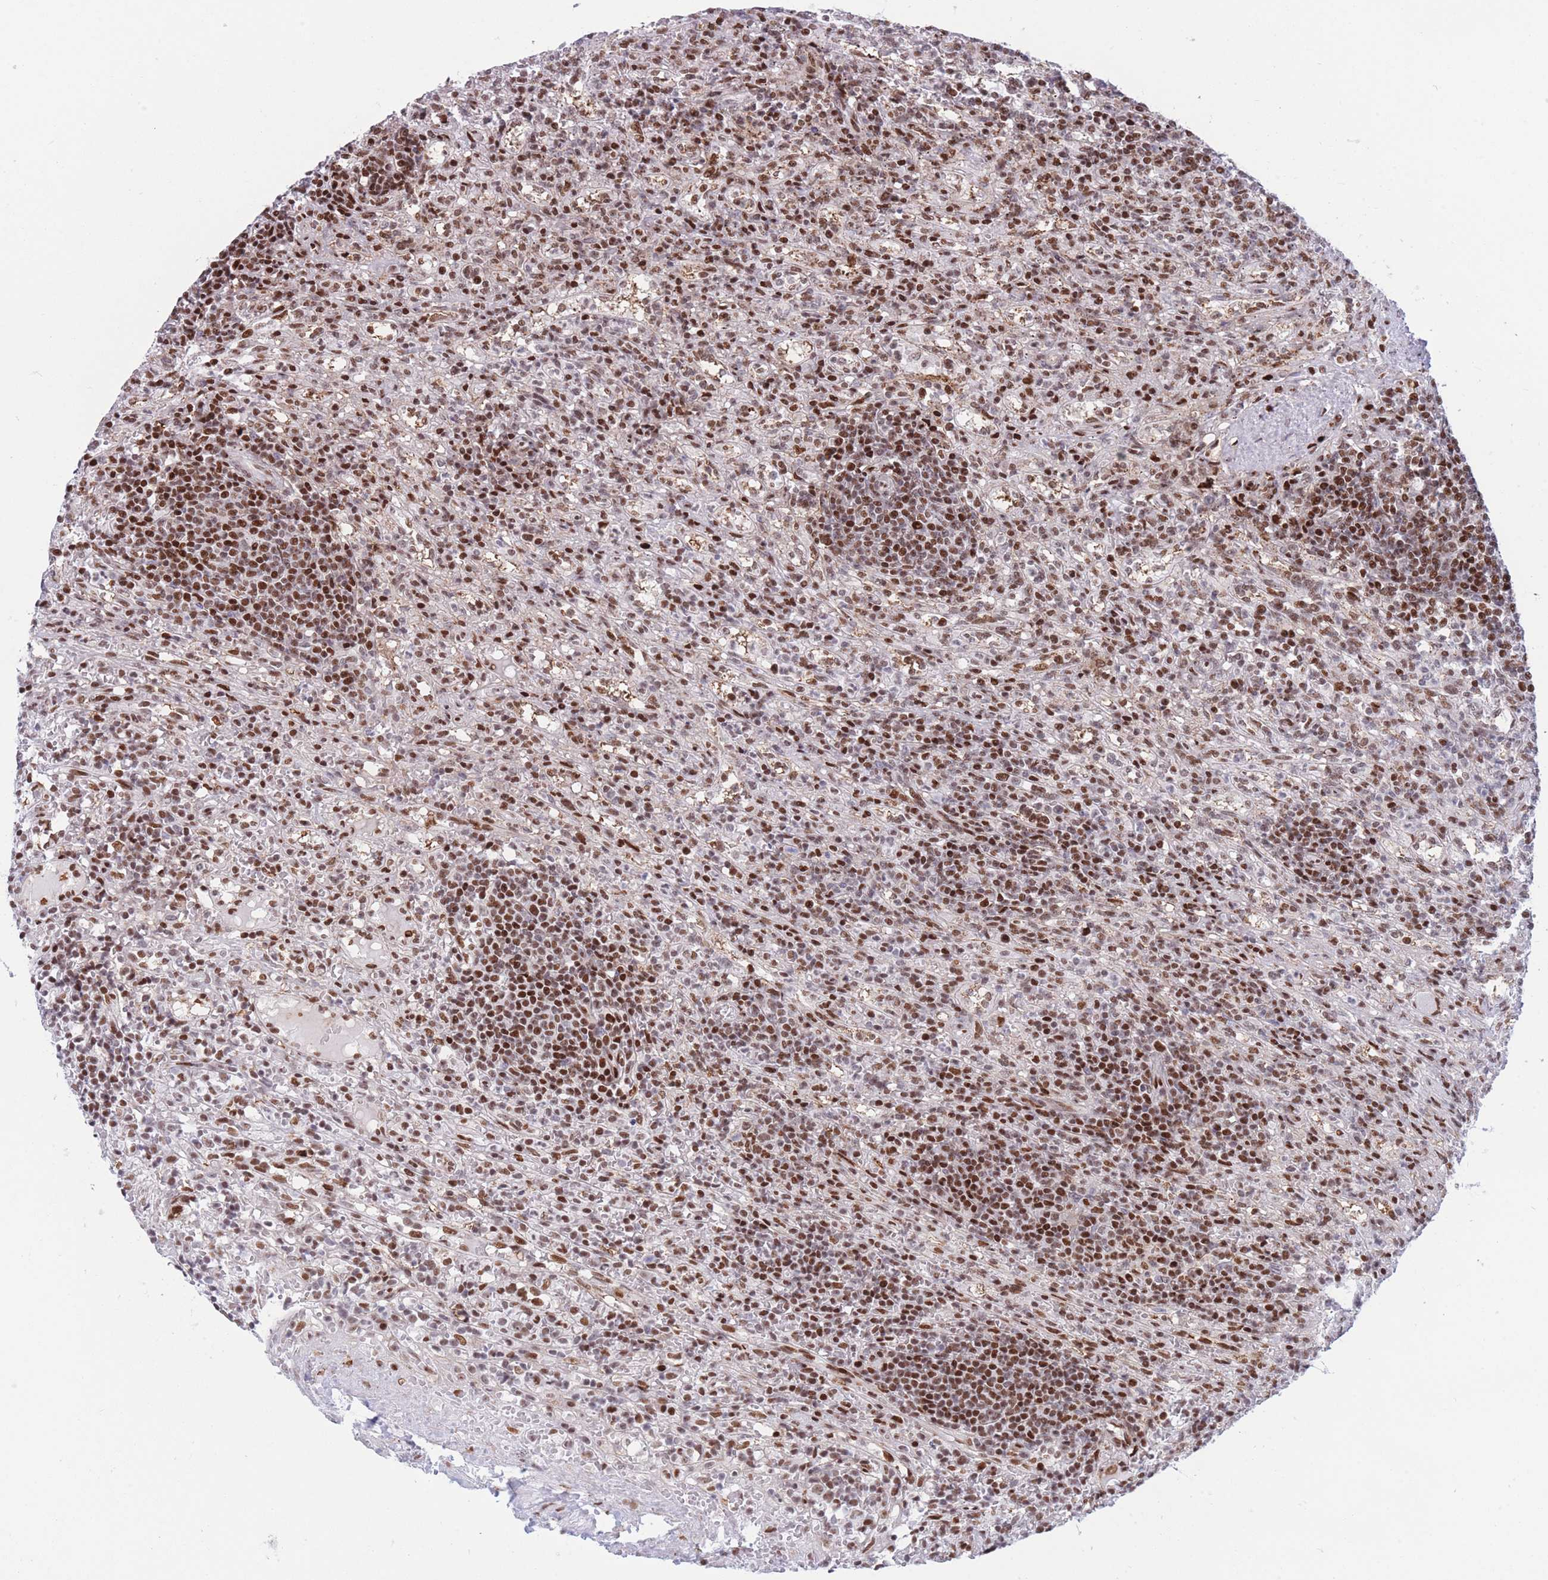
{"staining": {"intensity": "moderate", "quantity": "25%-75%", "location": "nuclear"}, "tissue": "lymphoma", "cell_type": "Tumor cells", "image_type": "cancer", "snomed": [{"axis": "morphology", "description": "Malignant lymphoma, non-Hodgkin's type, Low grade"}, {"axis": "topography", "description": "Spleen"}], "caption": "This is an image of immunohistochemistry staining of lymphoma, which shows moderate positivity in the nuclear of tumor cells.", "gene": "DNAJC3", "patient": {"sex": "male", "age": 76}}